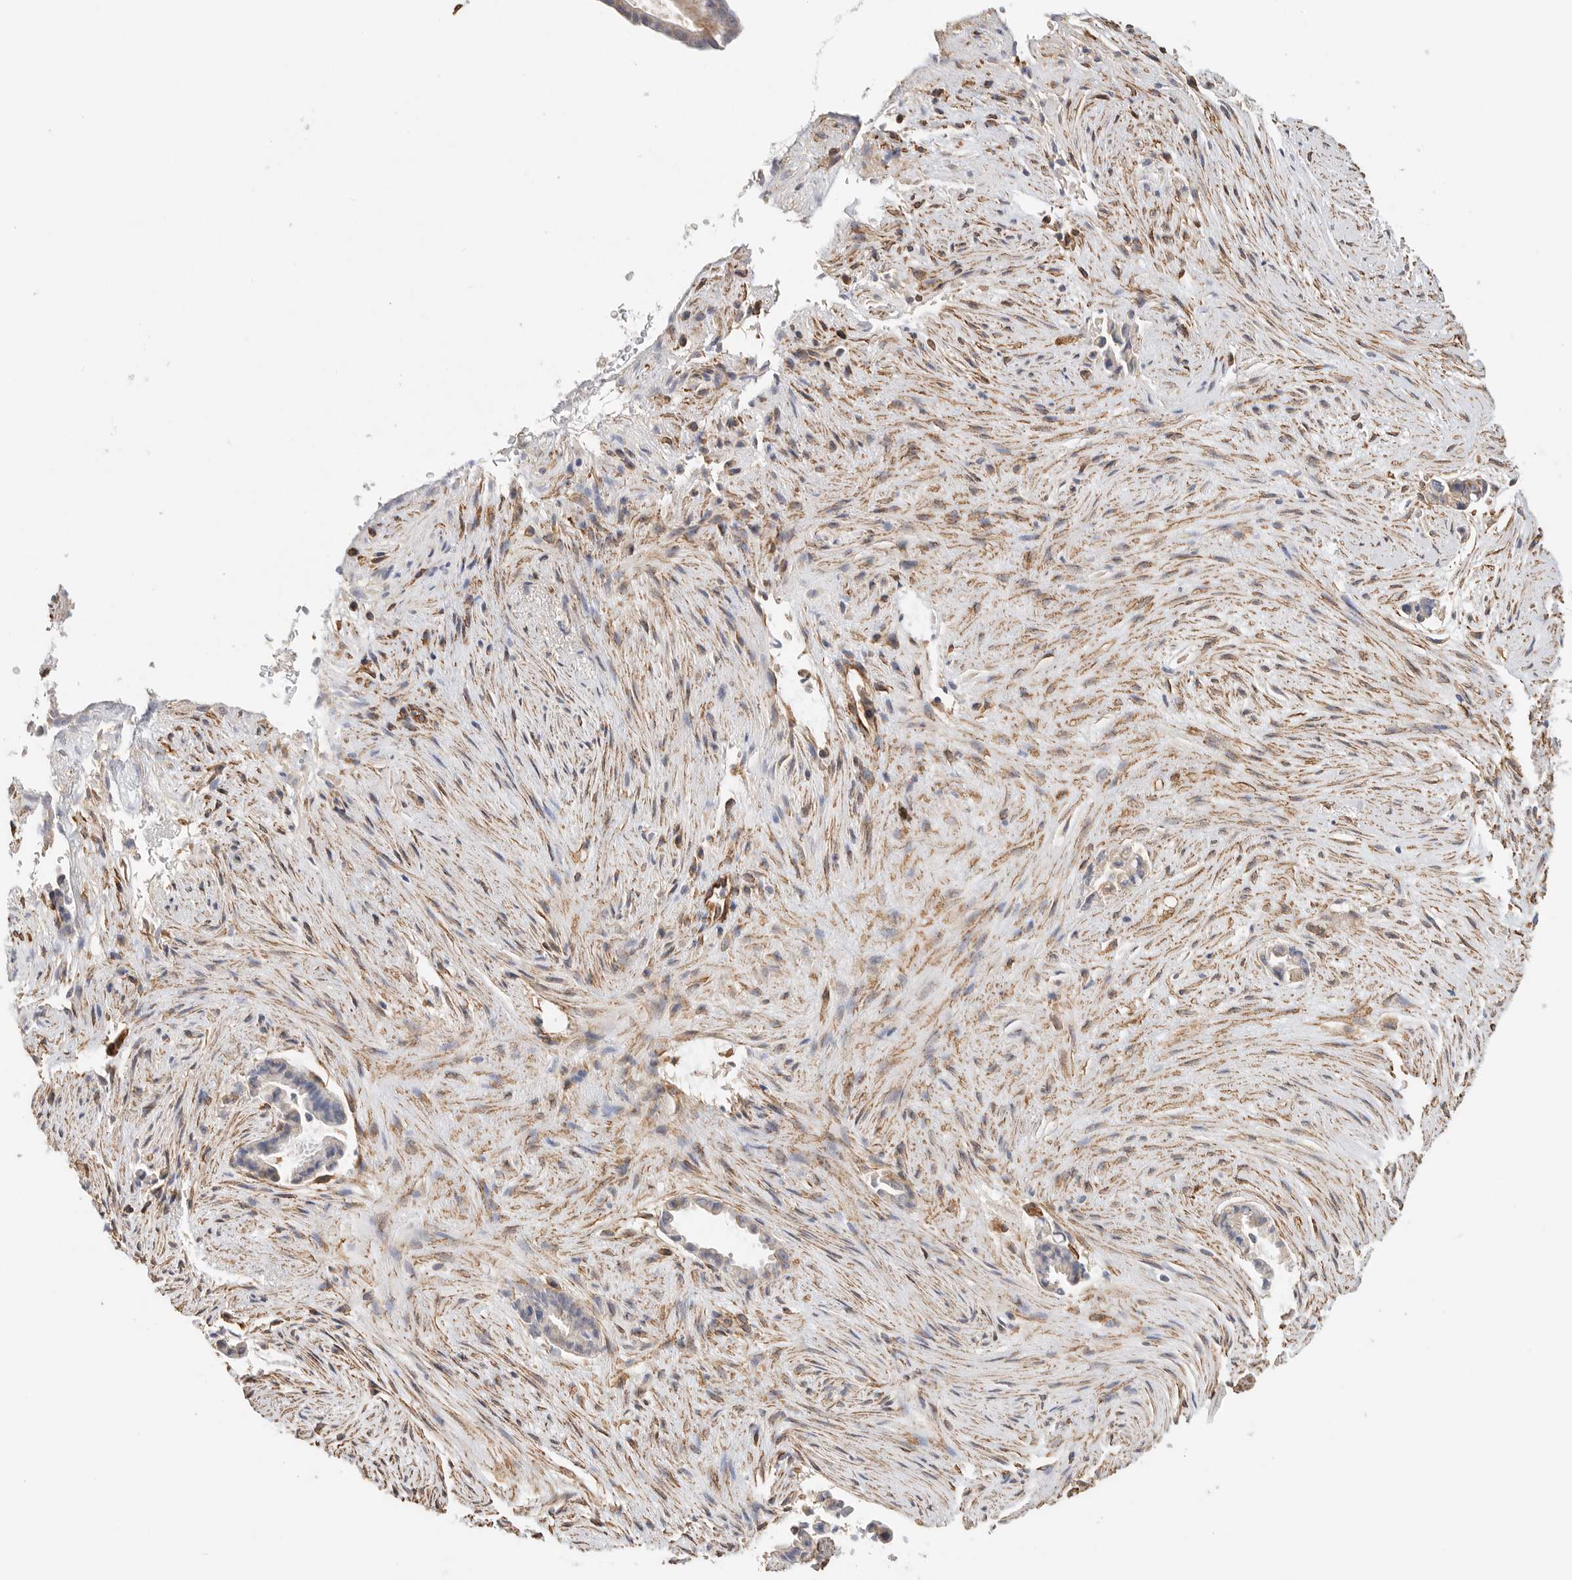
{"staining": {"intensity": "negative", "quantity": "none", "location": "none"}, "tissue": "liver cancer", "cell_type": "Tumor cells", "image_type": "cancer", "snomed": [{"axis": "morphology", "description": "Cholangiocarcinoma"}, {"axis": "topography", "description": "Liver"}], "caption": "Immunohistochemistry (IHC) image of neoplastic tissue: human liver cholangiocarcinoma stained with DAB reveals no significant protein staining in tumor cells.", "gene": "JMJD4", "patient": {"sex": "female", "age": 55}}